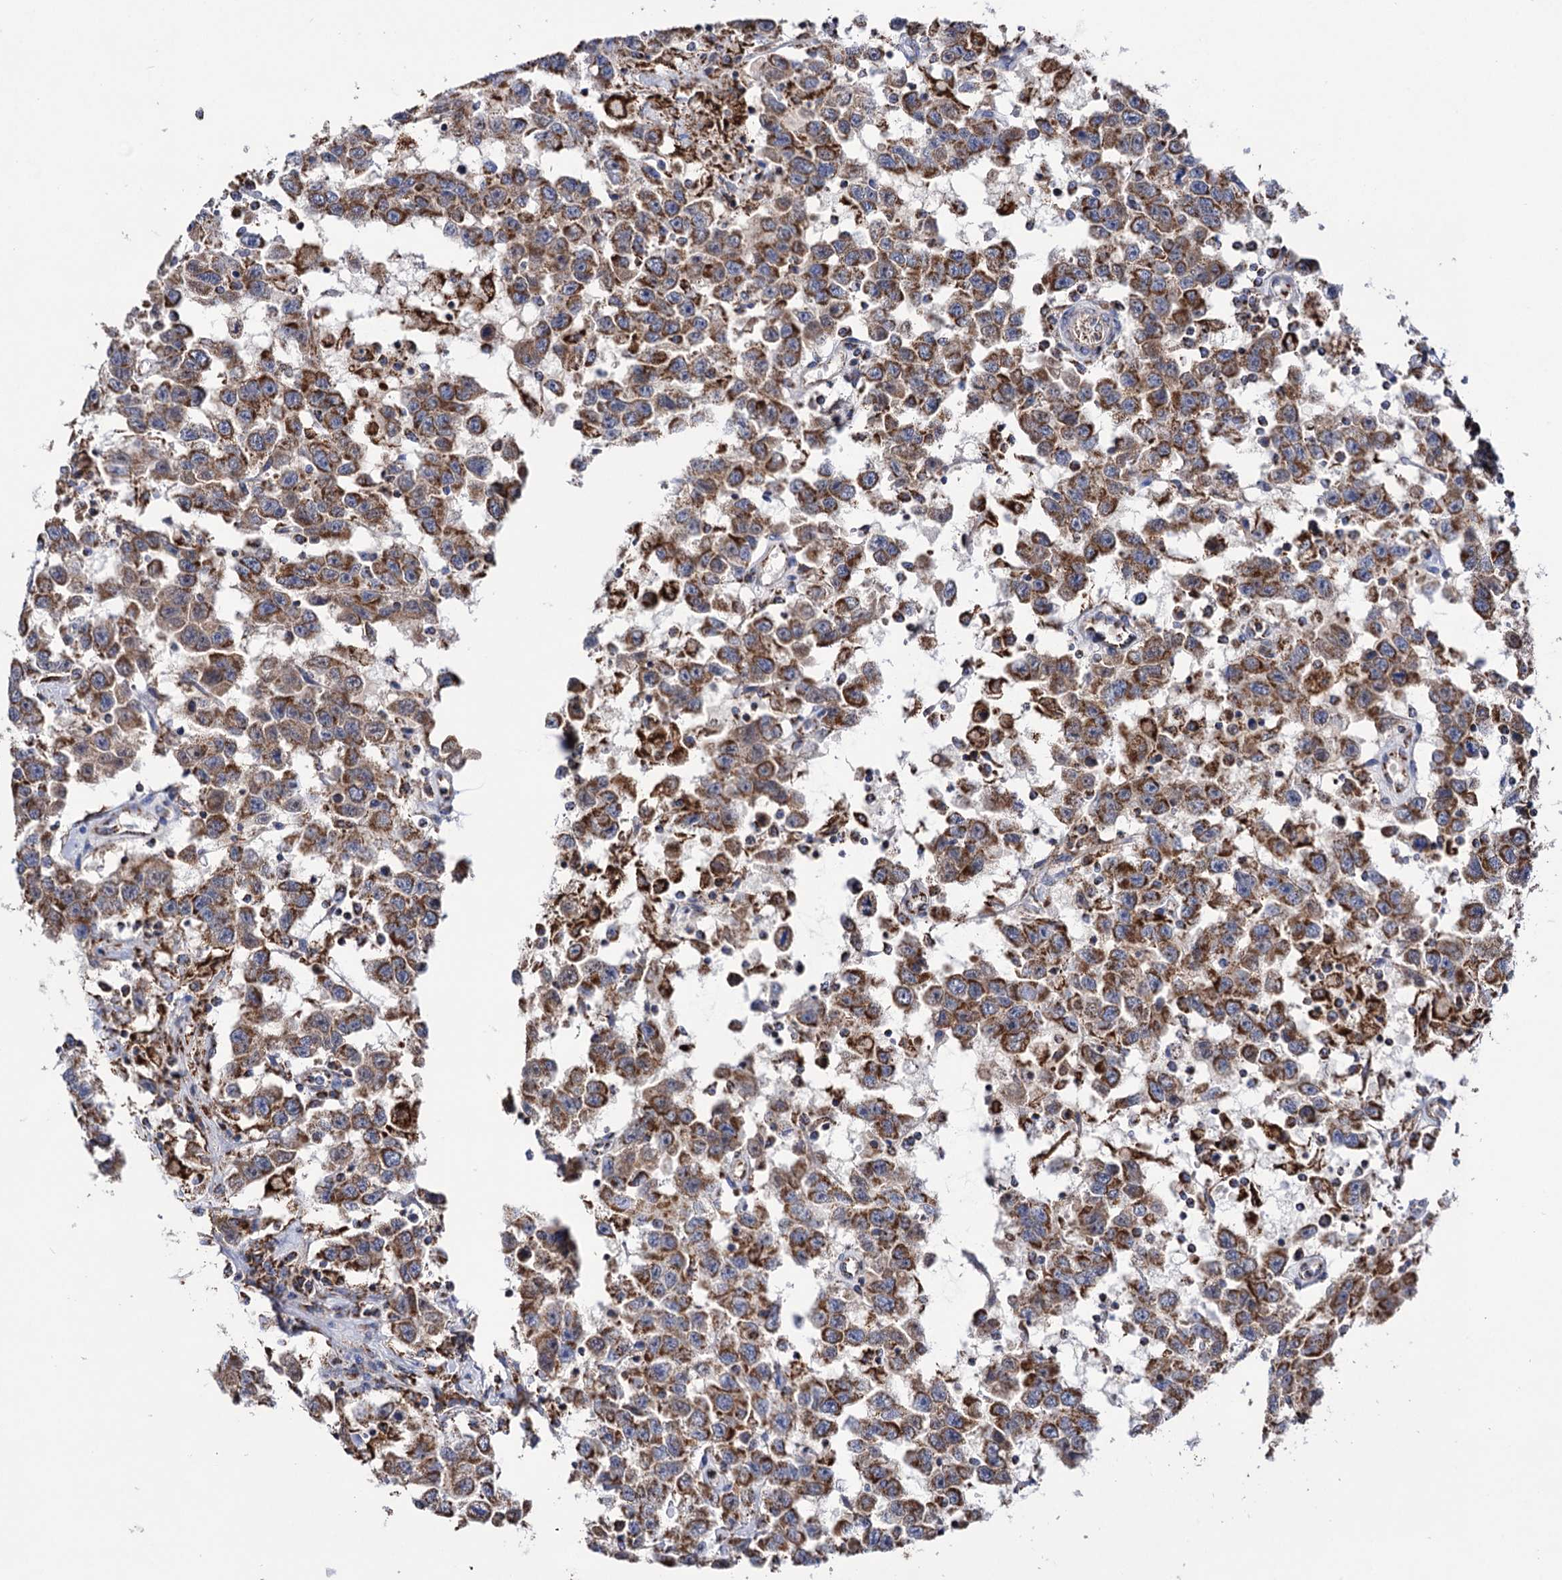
{"staining": {"intensity": "strong", "quantity": ">75%", "location": "cytoplasmic/membranous"}, "tissue": "testis cancer", "cell_type": "Tumor cells", "image_type": "cancer", "snomed": [{"axis": "morphology", "description": "Seminoma, NOS"}, {"axis": "topography", "description": "Testis"}], "caption": "Immunohistochemical staining of seminoma (testis) shows strong cytoplasmic/membranous protein expression in approximately >75% of tumor cells.", "gene": "ABHD10", "patient": {"sex": "male", "age": 41}}